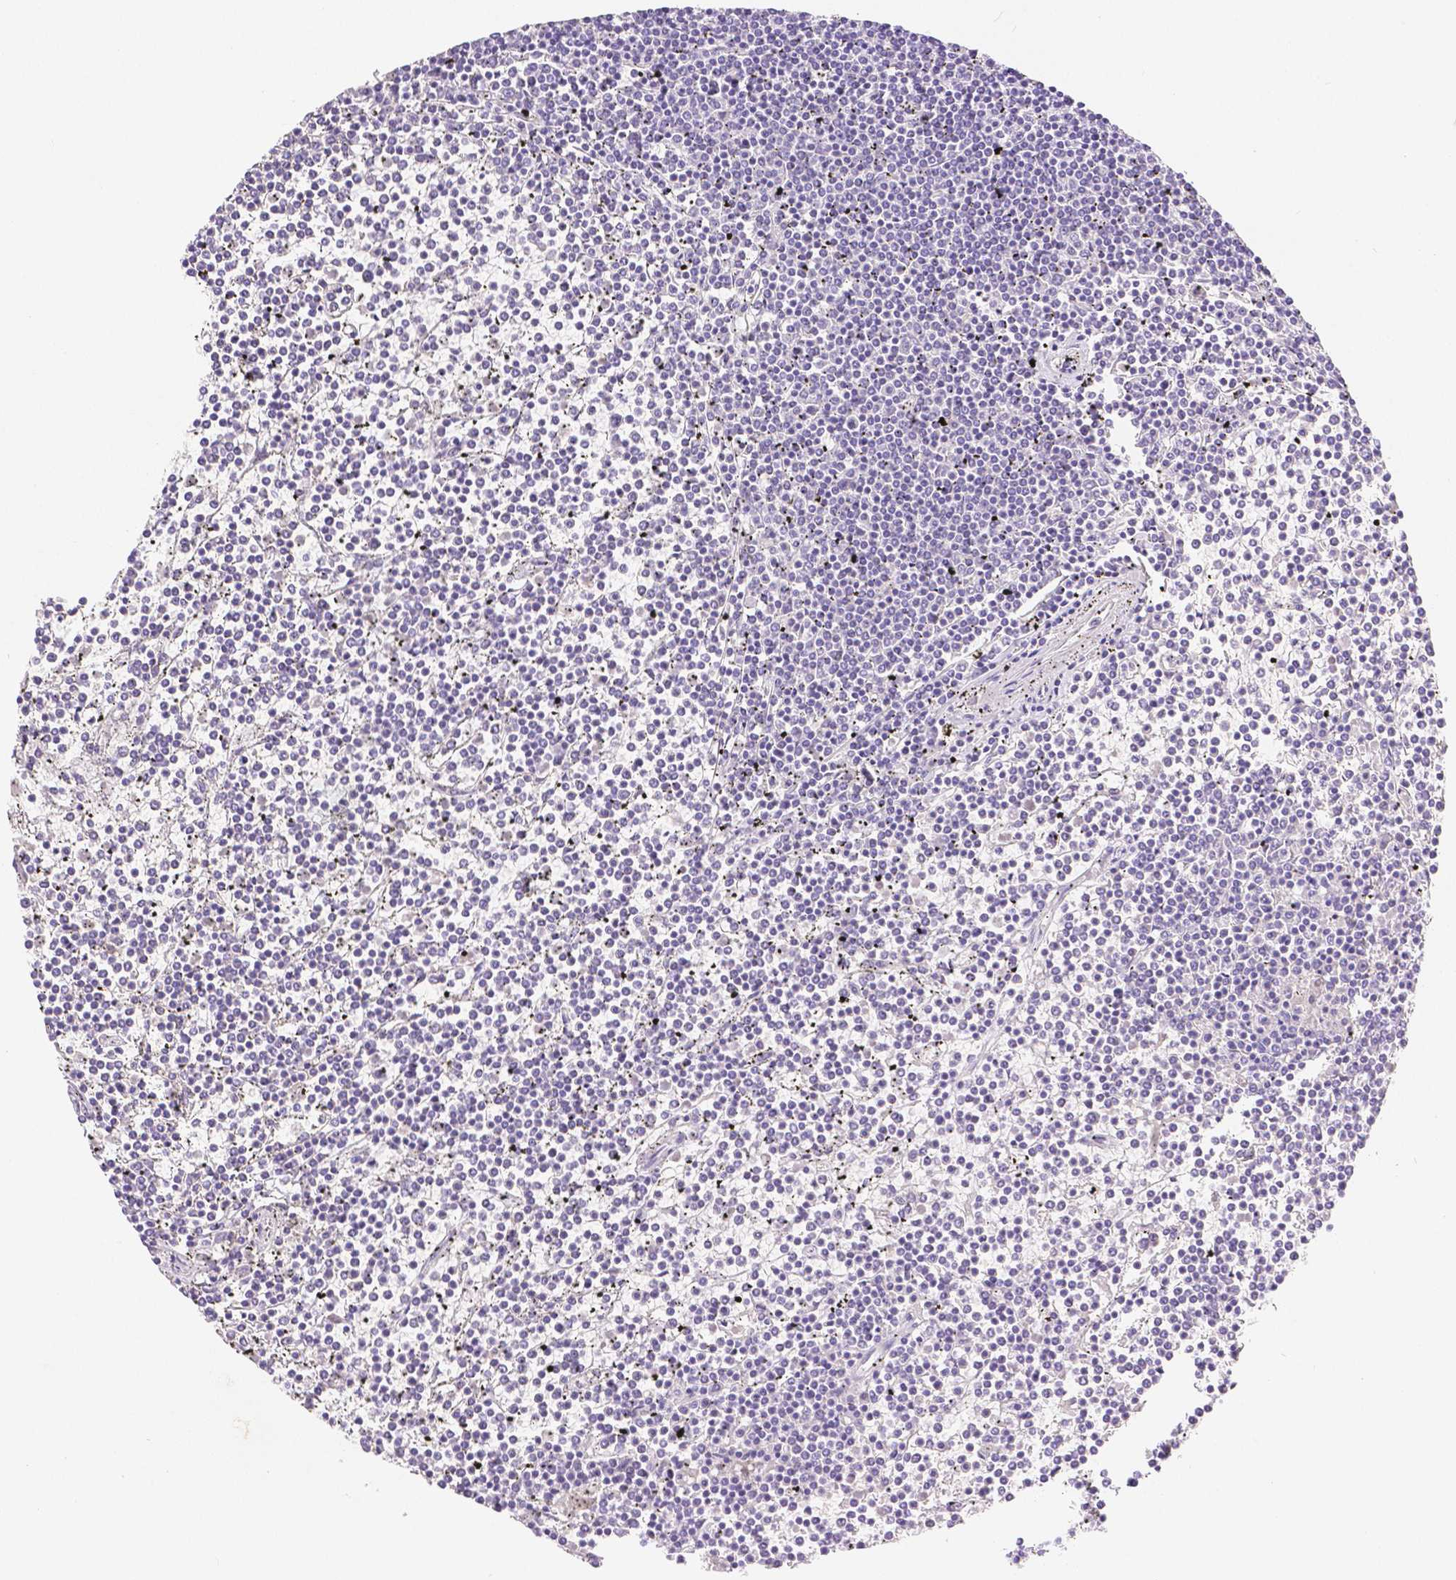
{"staining": {"intensity": "negative", "quantity": "none", "location": "none"}, "tissue": "lymphoma", "cell_type": "Tumor cells", "image_type": "cancer", "snomed": [{"axis": "morphology", "description": "Malignant lymphoma, non-Hodgkin's type, Low grade"}, {"axis": "topography", "description": "Spleen"}], "caption": "This image is of lymphoma stained with immunohistochemistry to label a protein in brown with the nuclei are counter-stained blue. There is no staining in tumor cells.", "gene": "HNF1B", "patient": {"sex": "female", "age": 19}}